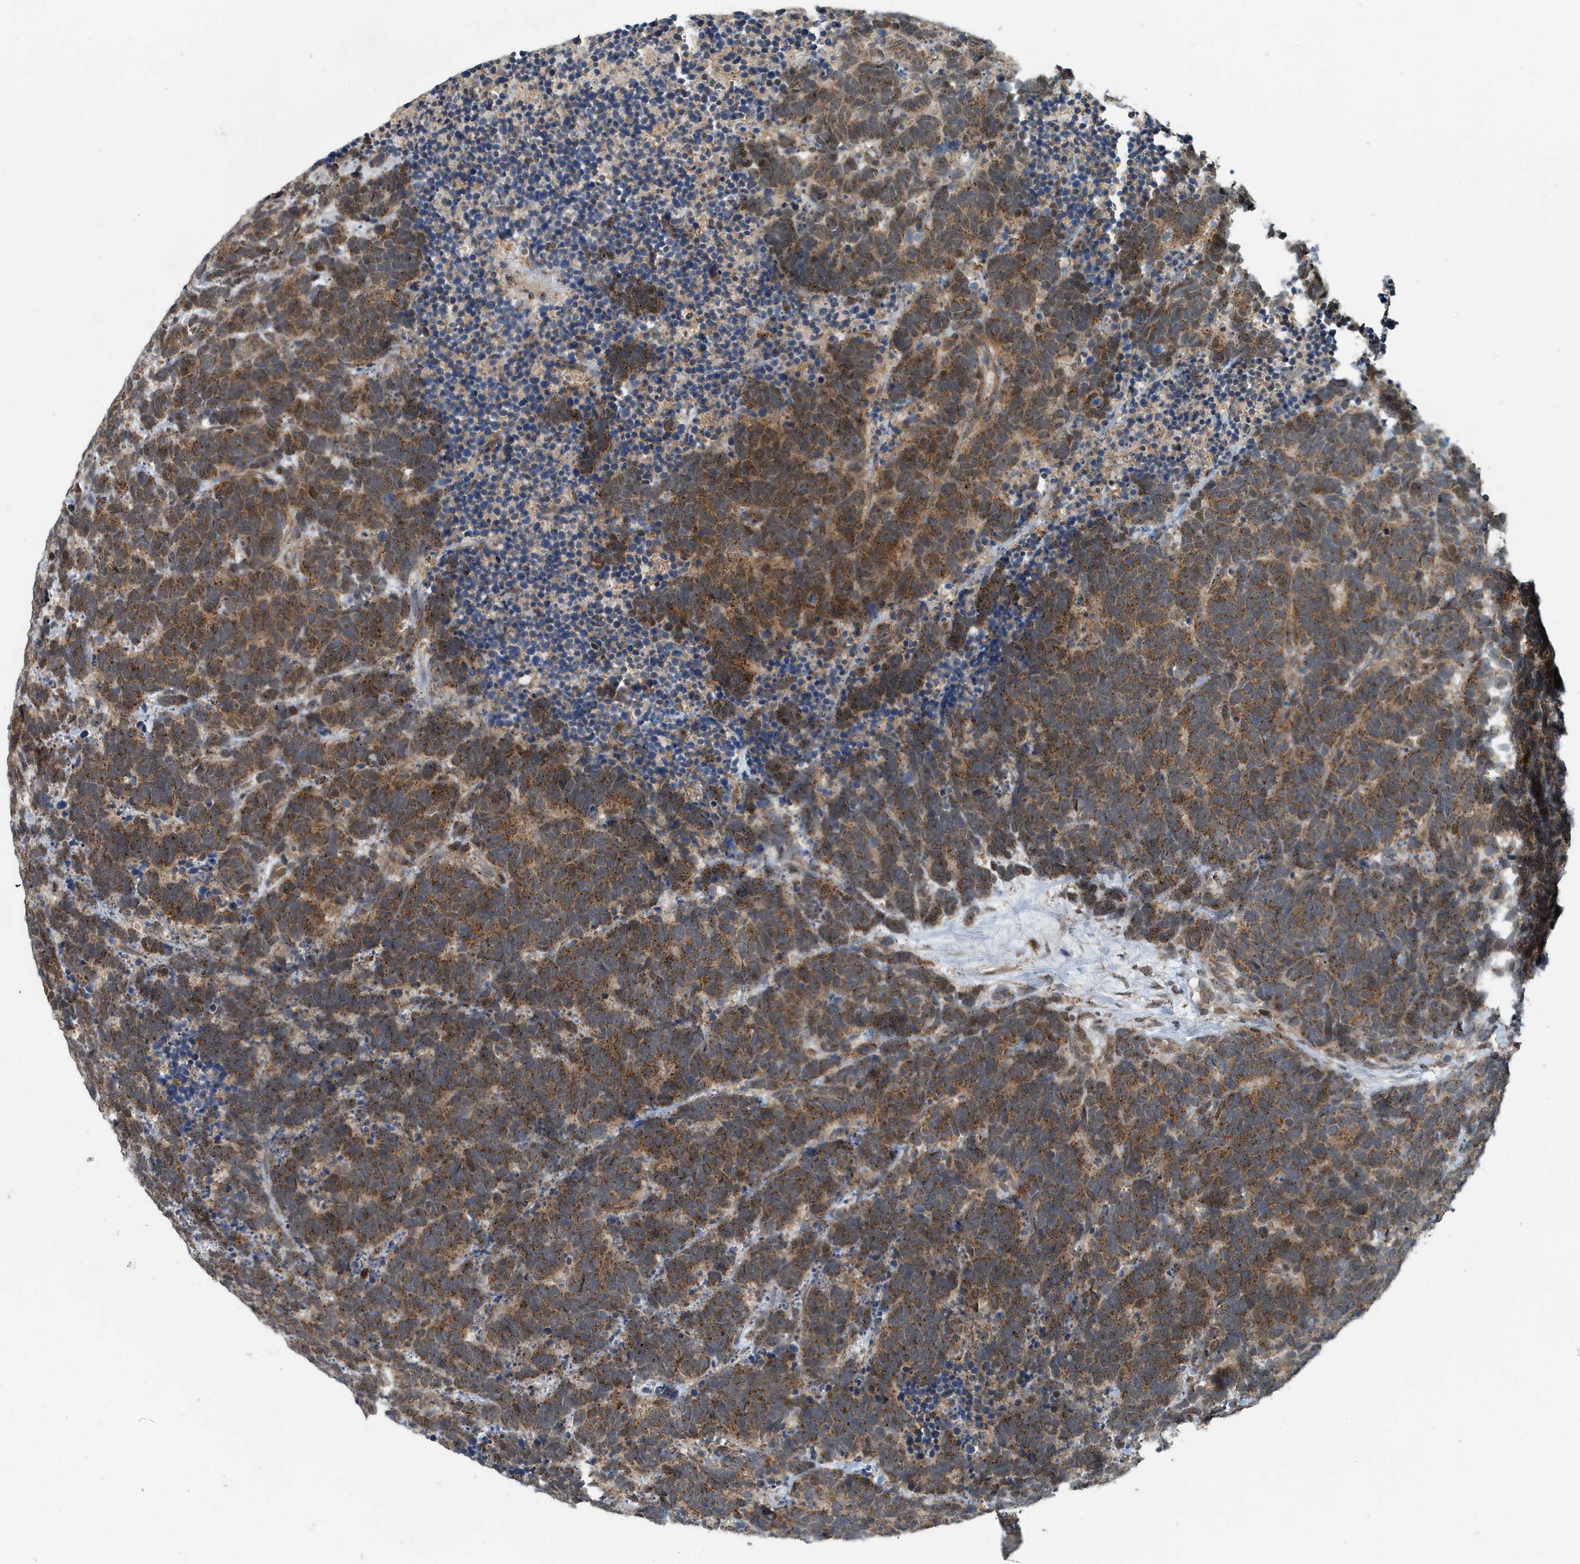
{"staining": {"intensity": "moderate", "quantity": ">75%", "location": "cytoplasmic/membranous"}, "tissue": "carcinoid", "cell_type": "Tumor cells", "image_type": "cancer", "snomed": [{"axis": "morphology", "description": "Carcinoma, NOS"}, {"axis": "morphology", "description": "Carcinoid, malignant, NOS"}, {"axis": "topography", "description": "Urinary bladder"}], "caption": "This histopathology image reveals immunohistochemistry staining of malignant carcinoid, with medium moderate cytoplasmic/membranous staining in approximately >75% of tumor cells.", "gene": "KIF15", "patient": {"sex": "male", "age": 57}}